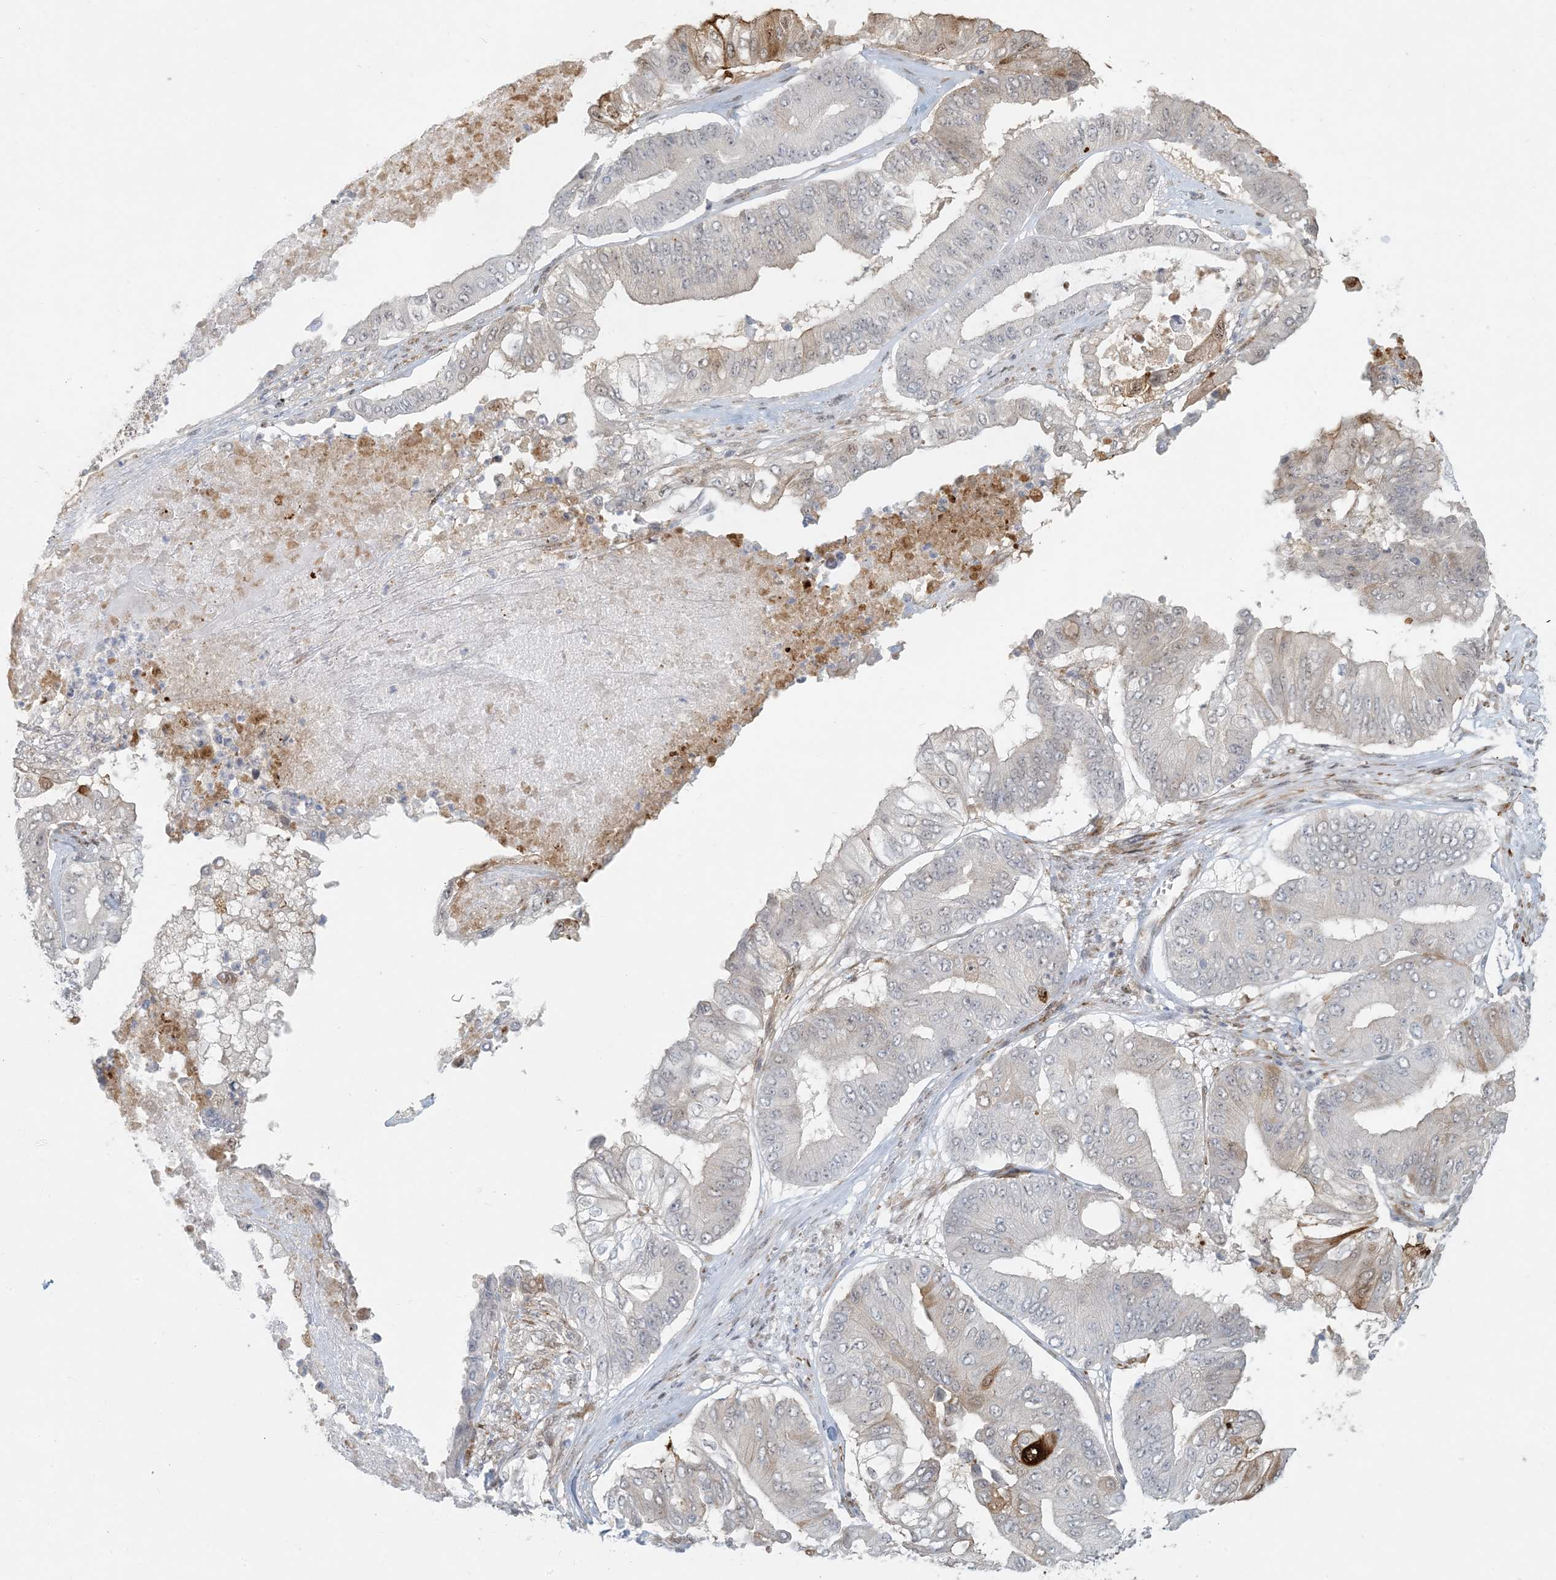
{"staining": {"intensity": "weak", "quantity": "<25%", "location": "cytoplasmic/membranous"}, "tissue": "pancreatic cancer", "cell_type": "Tumor cells", "image_type": "cancer", "snomed": [{"axis": "morphology", "description": "Adenocarcinoma, NOS"}, {"axis": "topography", "description": "Pancreas"}], "caption": "Tumor cells show no significant expression in adenocarcinoma (pancreatic).", "gene": "BCORL1", "patient": {"sex": "female", "age": 77}}